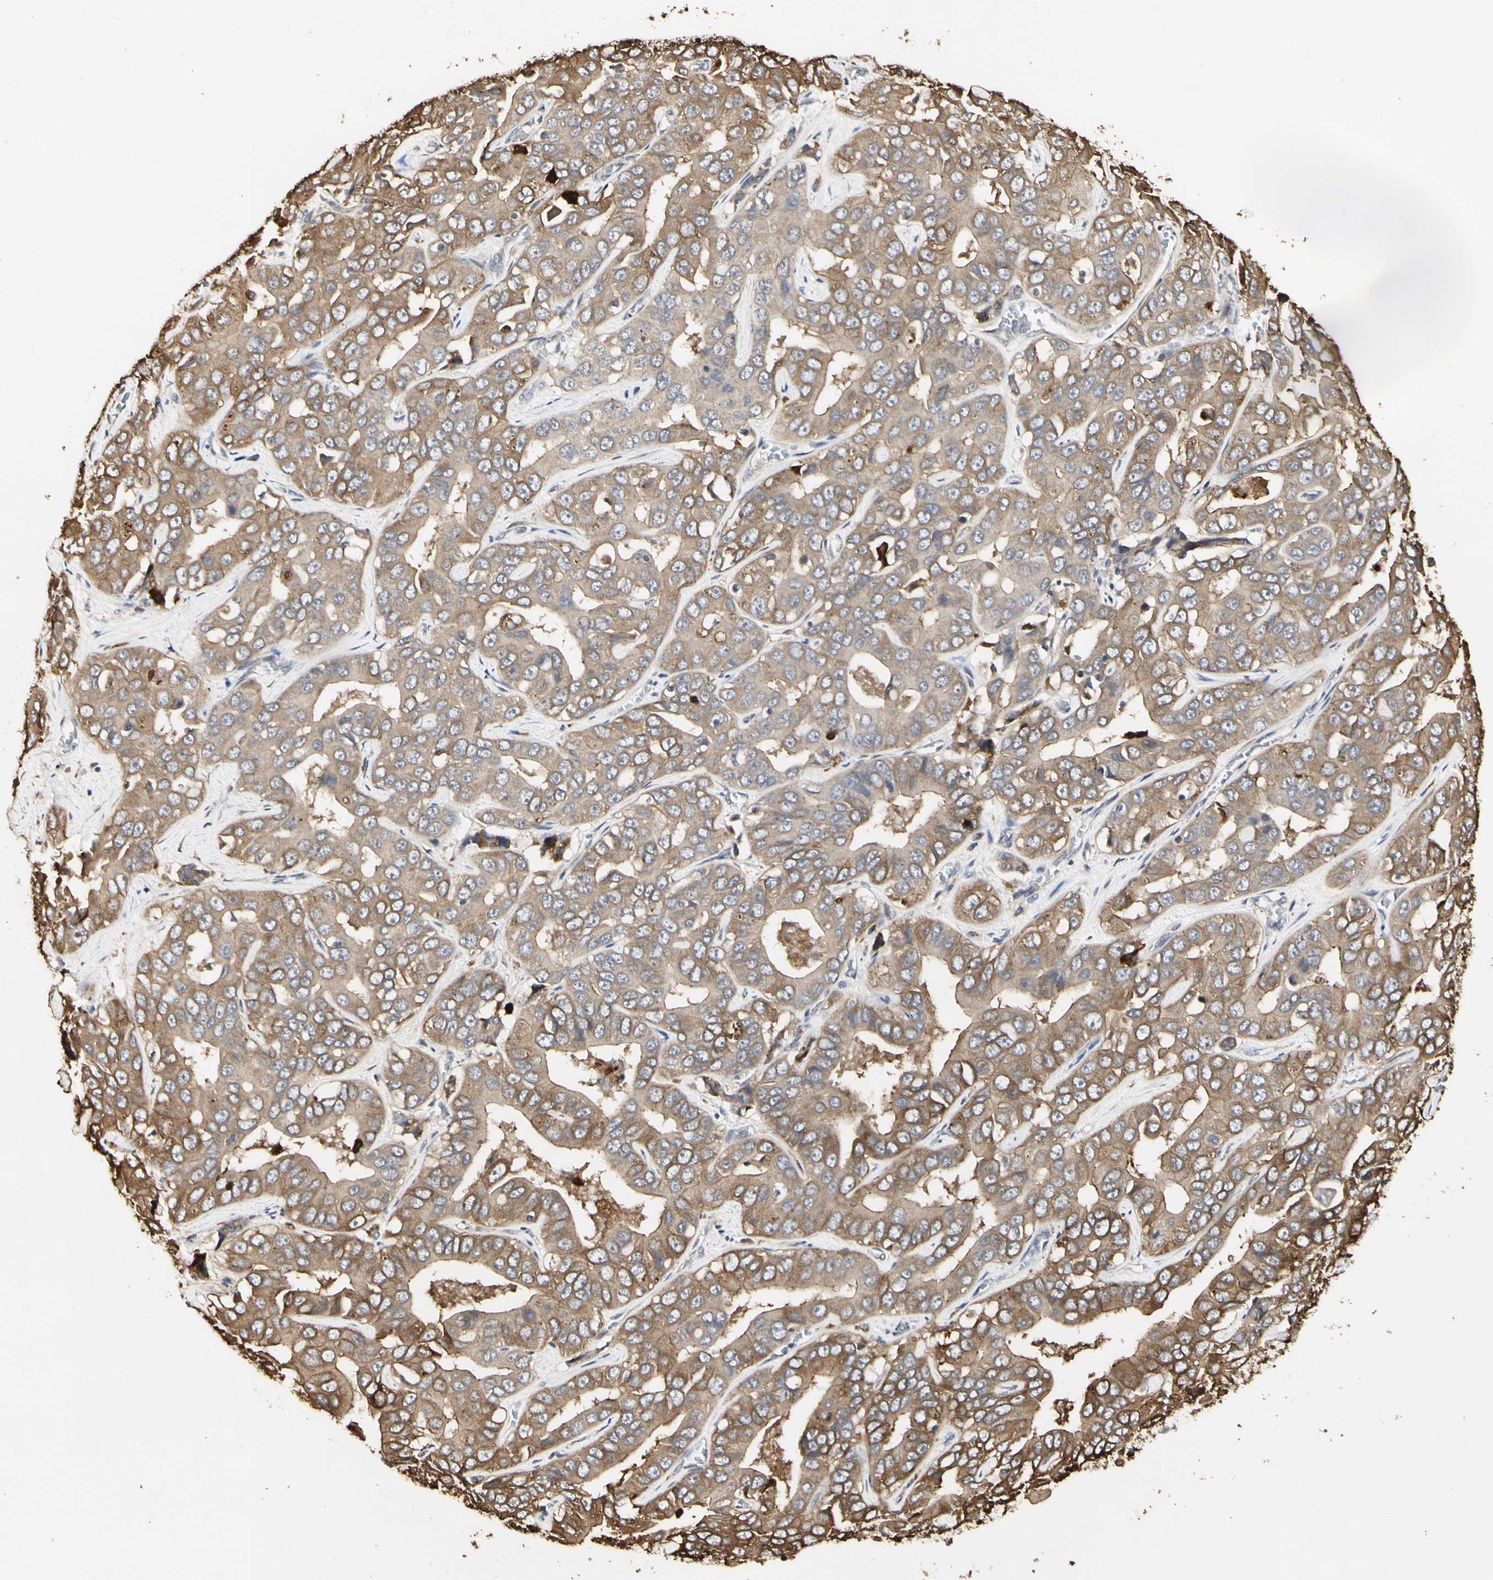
{"staining": {"intensity": "weak", "quantity": ">75%", "location": "cytoplasmic/membranous"}, "tissue": "liver cancer", "cell_type": "Tumor cells", "image_type": "cancer", "snomed": [{"axis": "morphology", "description": "Cholangiocarcinoma"}, {"axis": "topography", "description": "Liver"}], "caption": "A brown stain labels weak cytoplasmic/membranous expression of a protein in human liver cholangiocarcinoma tumor cells.", "gene": "TAOK1", "patient": {"sex": "female", "age": 52}}